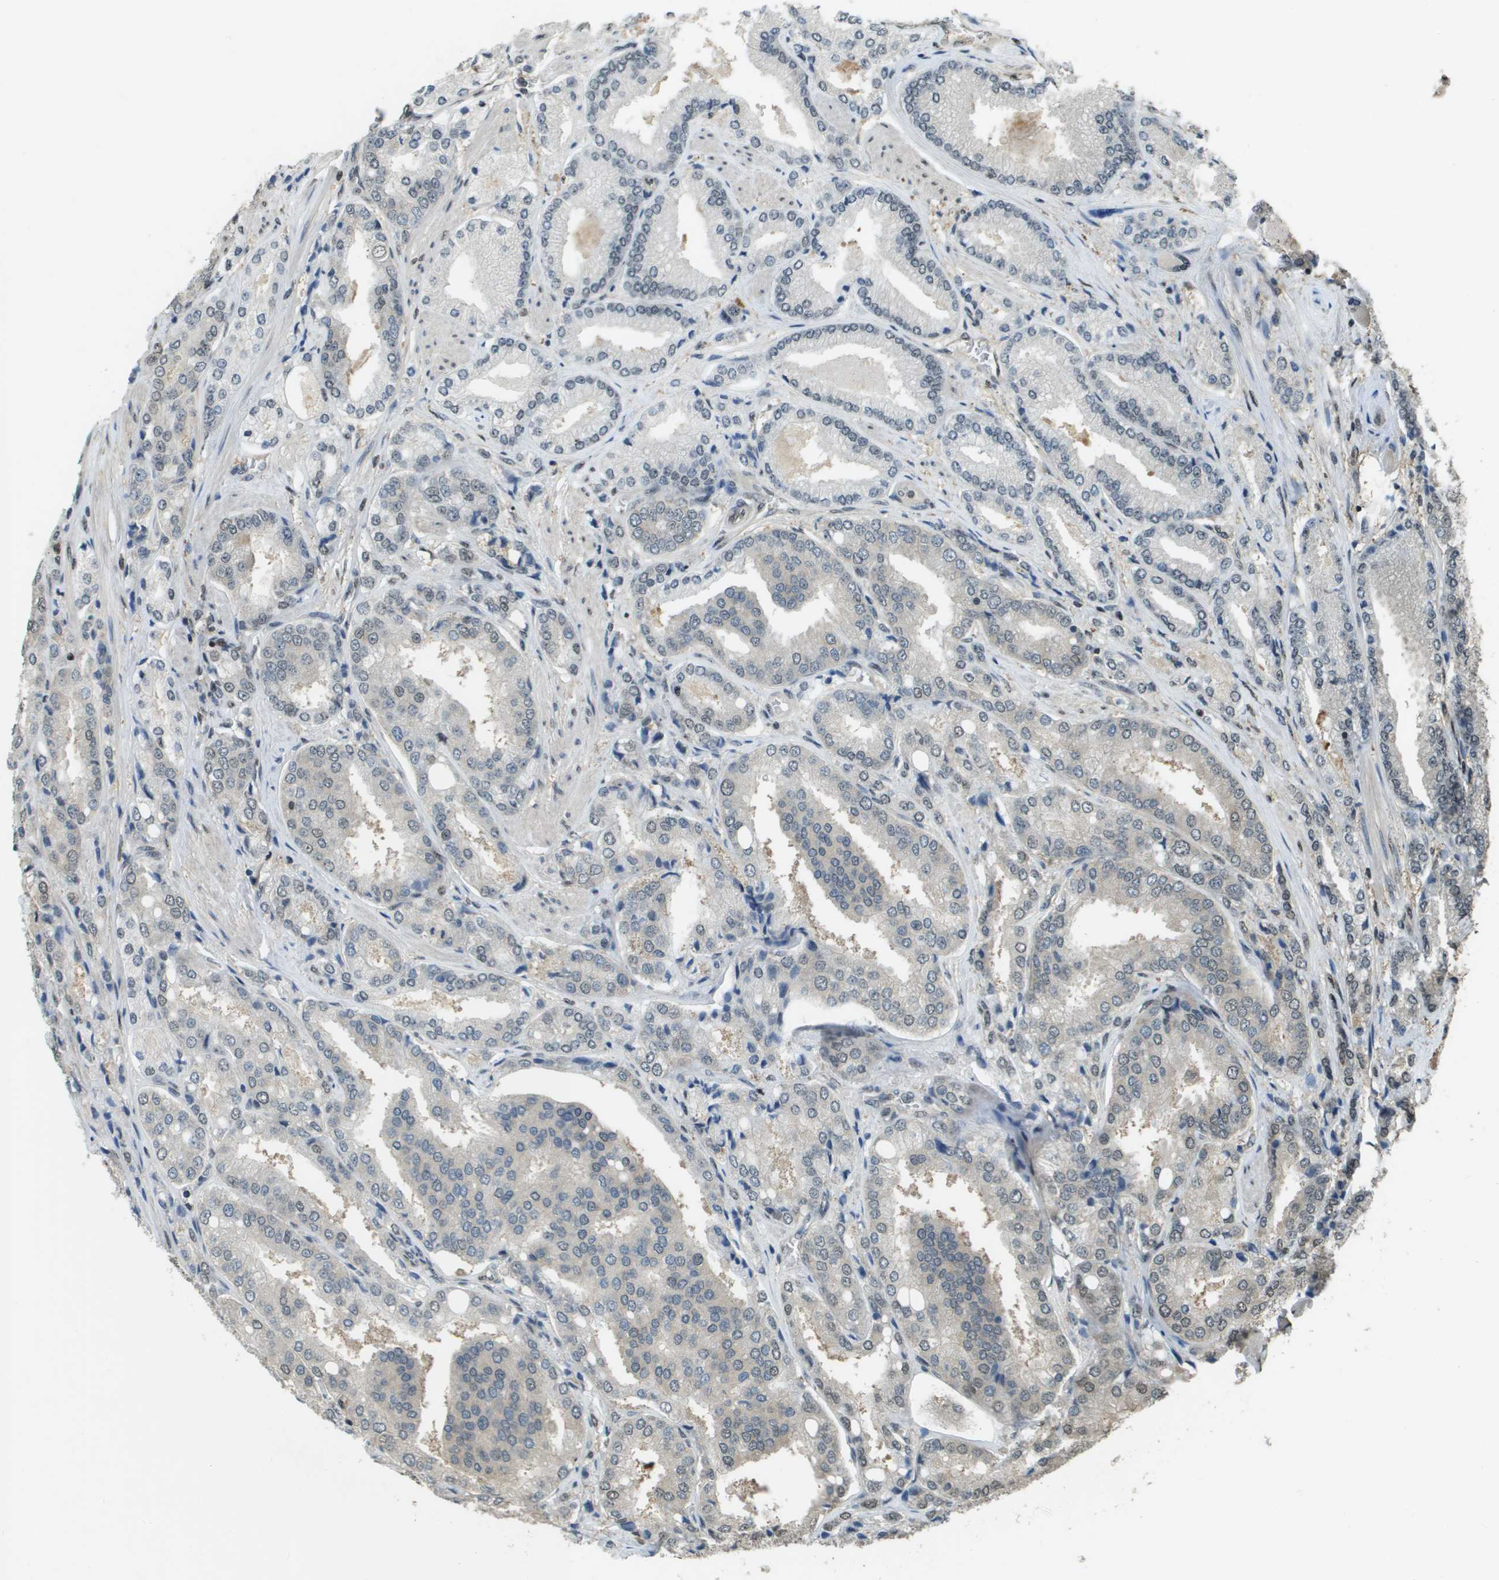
{"staining": {"intensity": "weak", "quantity": "<25%", "location": "nuclear"}, "tissue": "prostate cancer", "cell_type": "Tumor cells", "image_type": "cancer", "snomed": [{"axis": "morphology", "description": "Adenocarcinoma, High grade"}, {"axis": "topography", "description": "Prostate"}], "caption": "This is an IHC micrograph of human prostate high-grade adenocarcinoma. There is no staining in tumor cells.", "gene": "SP100", "patient": {"sex": "male", "age": 50}}